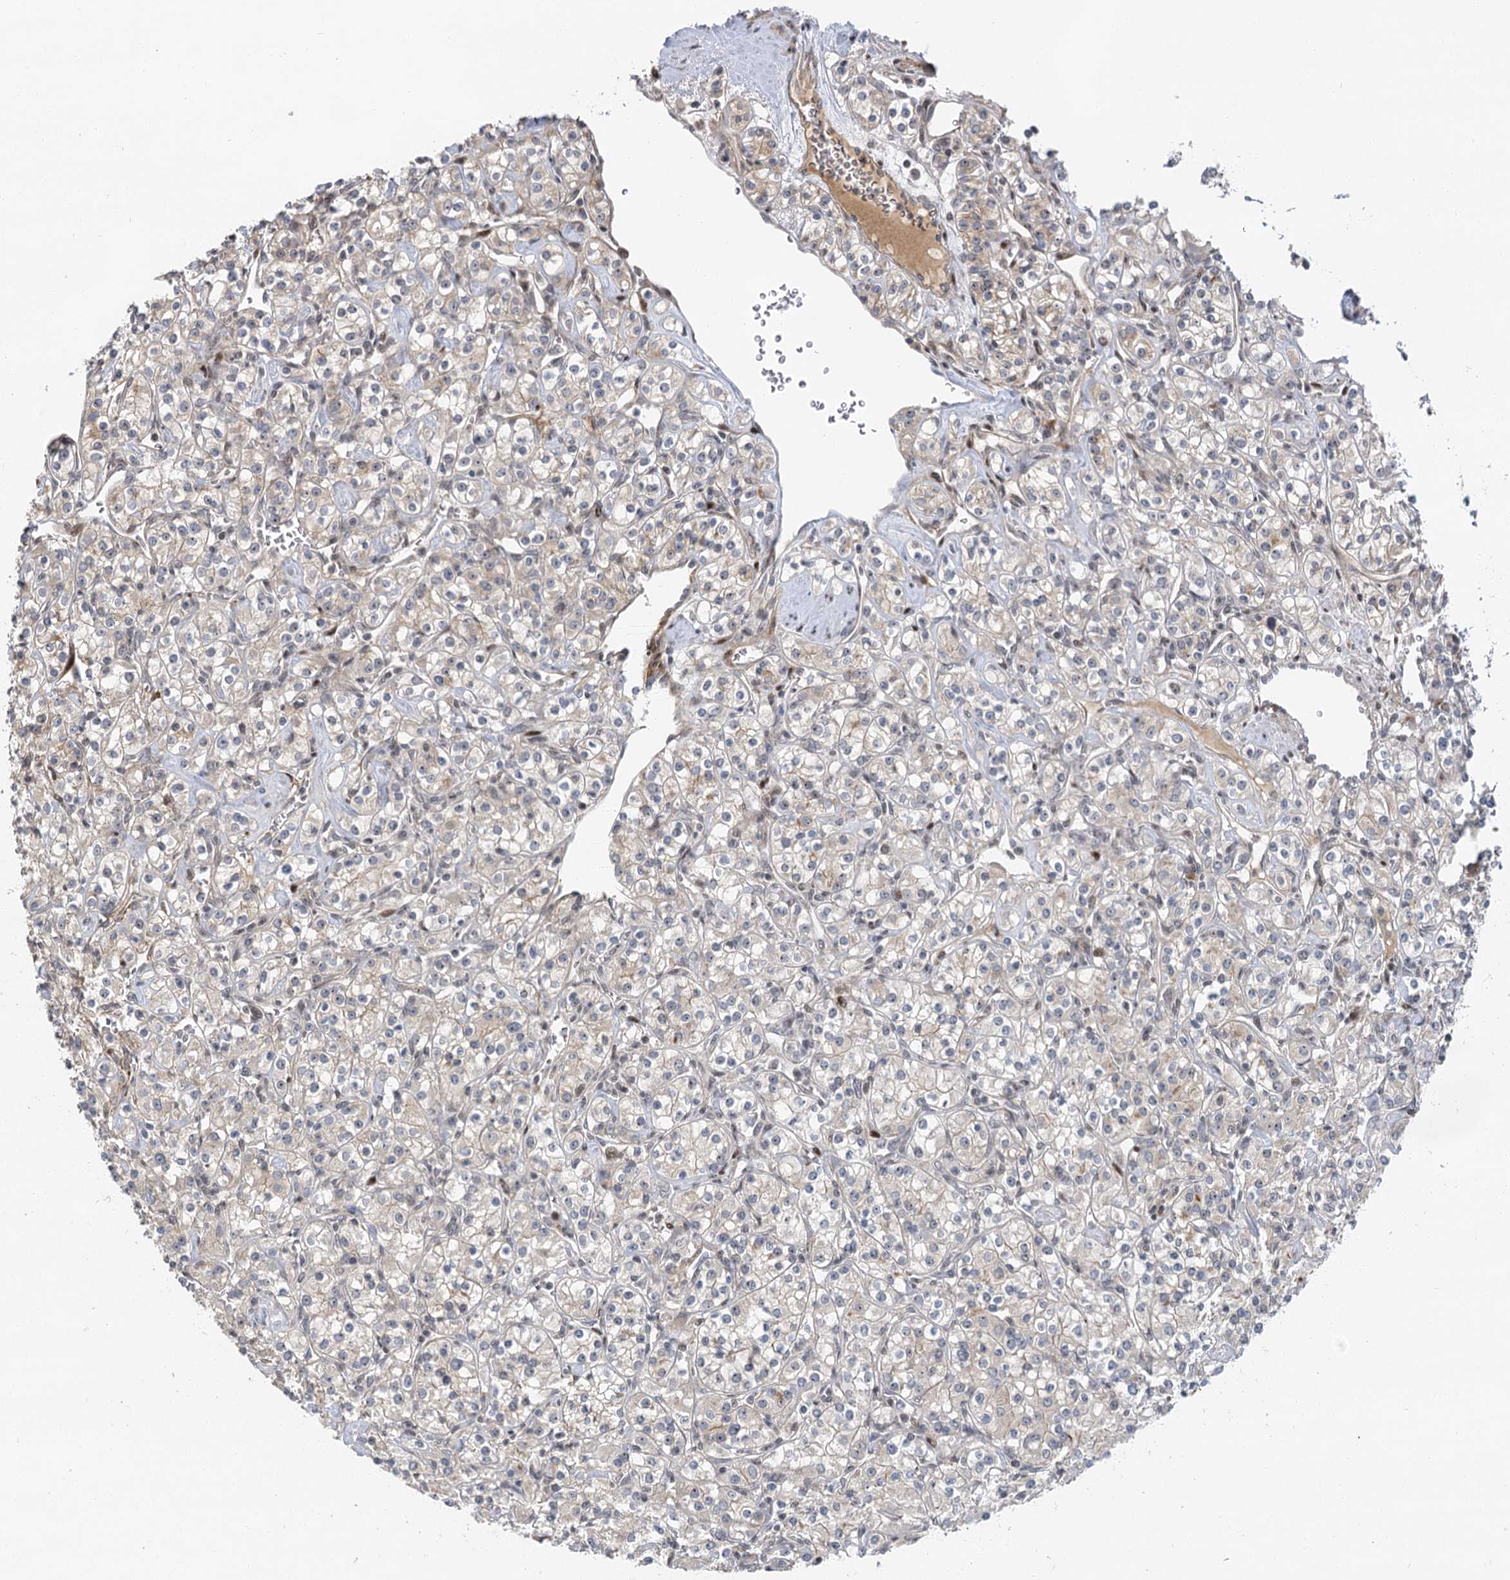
{"staining": {"intensity": "weak", "quantity": "<25%", "location": "cytoplasmic/membranous"}, "tissue": "renal cancer", "cell_type": "Tumor cells", "image_type": "cancer", "snomed": [{"axis": "morphology", "description": "Adenocarcinoma, NOS"}, {"axis": "topography", "description": "Kidney"}], "caption": "IHC image of adenocarcinoma (renal) stained for a protein (brown), which demonstrates no staining in tumor cells.", "gene": "IL11RA", "patient": {"sex": "male", "age": 77}}